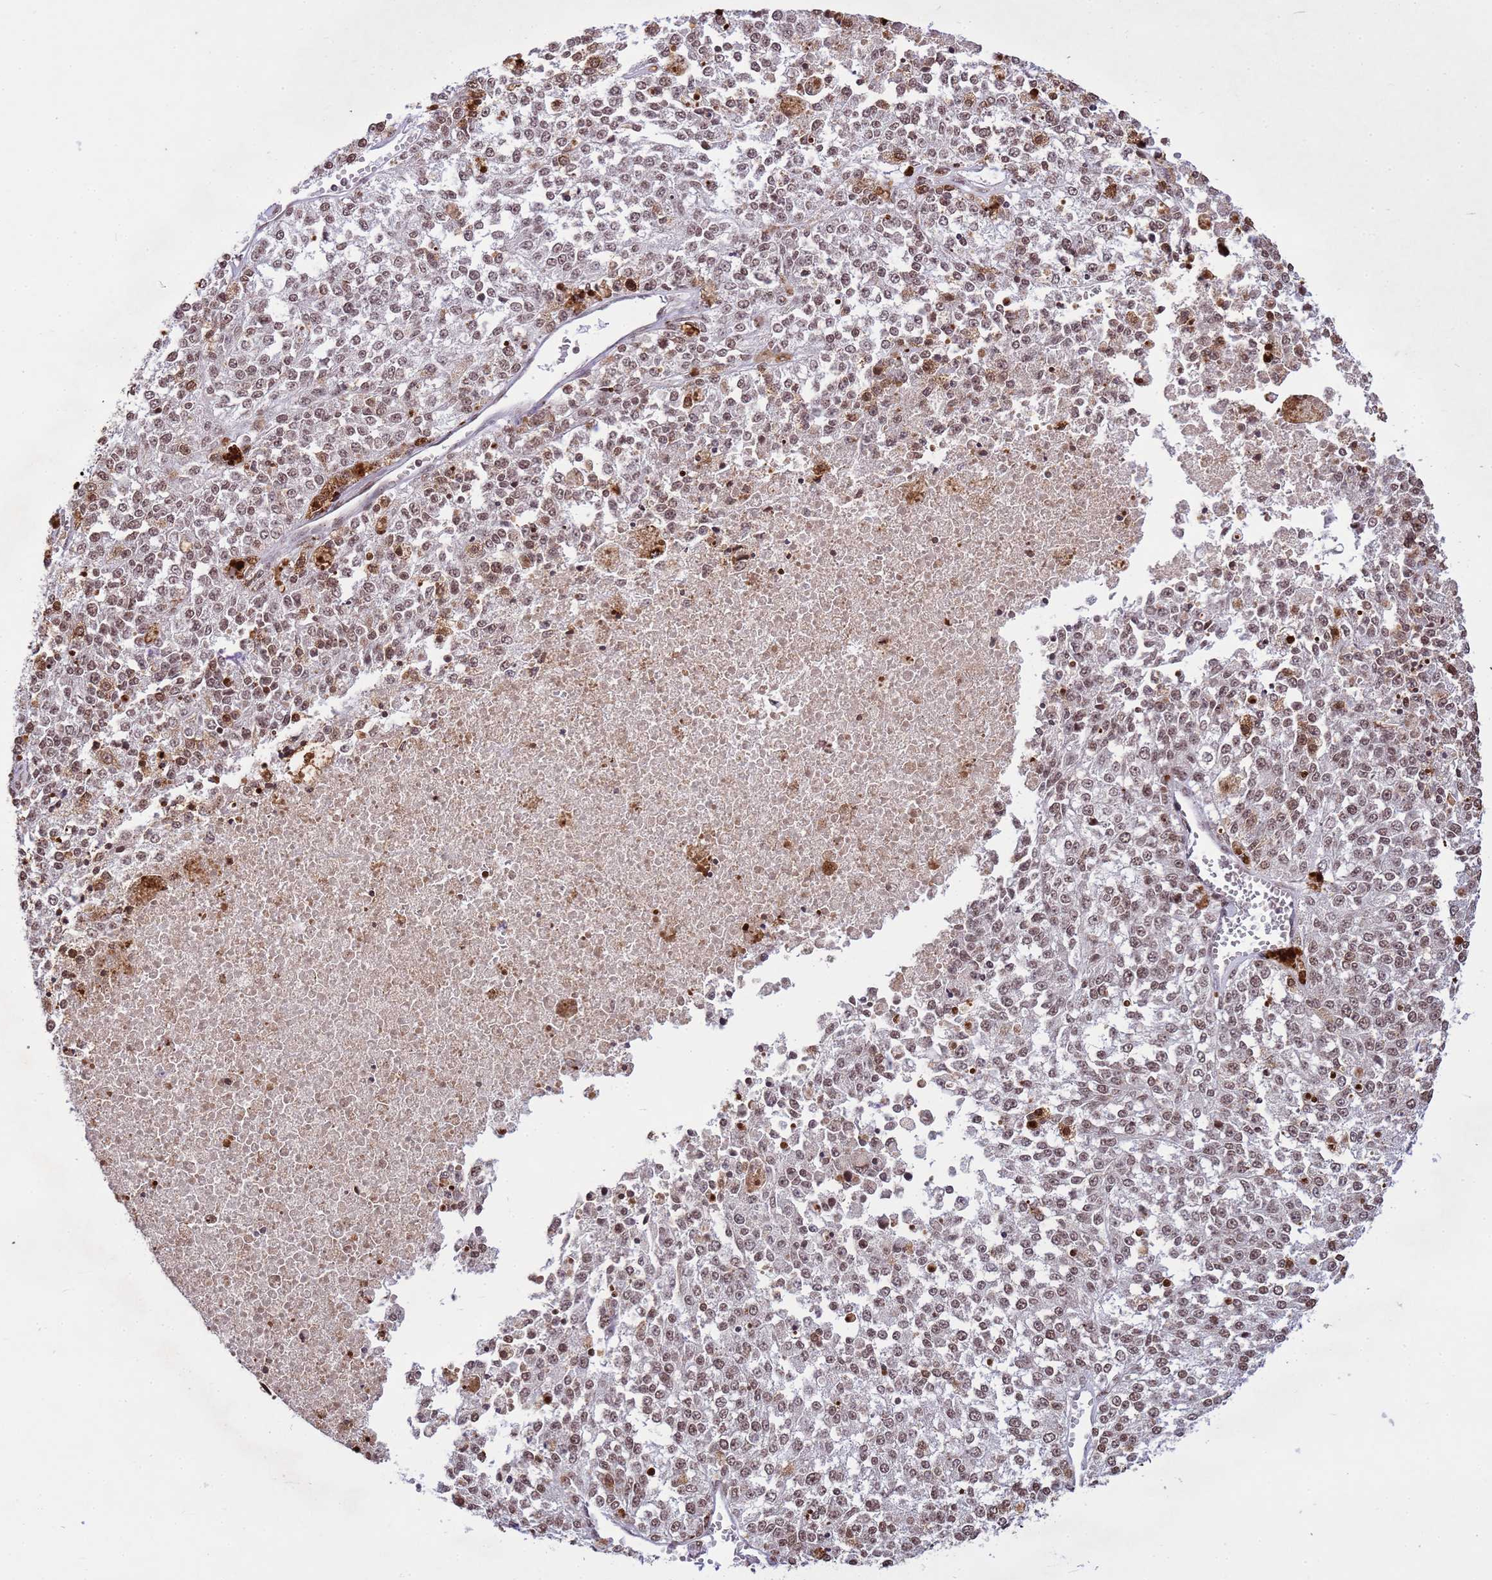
{"staining": {"intensity": "moderate", "quantity": ">75%", "location": "nuclear"}, "tissue": "melanoma", "cell_type": "Tumor cells", "image_type": "cancer", "snomed": [{"axis": "morphology", "description": "Malignant melanoma, NOS"}, {"axis": "topography", "description": "Skin"}], "caption": "Protein staining displays moderate nuclear expression in approximately >75% of tumor cells in melanoma.", "gene": "H3-3B", "patient": {"sex": "female", "age": 64}}